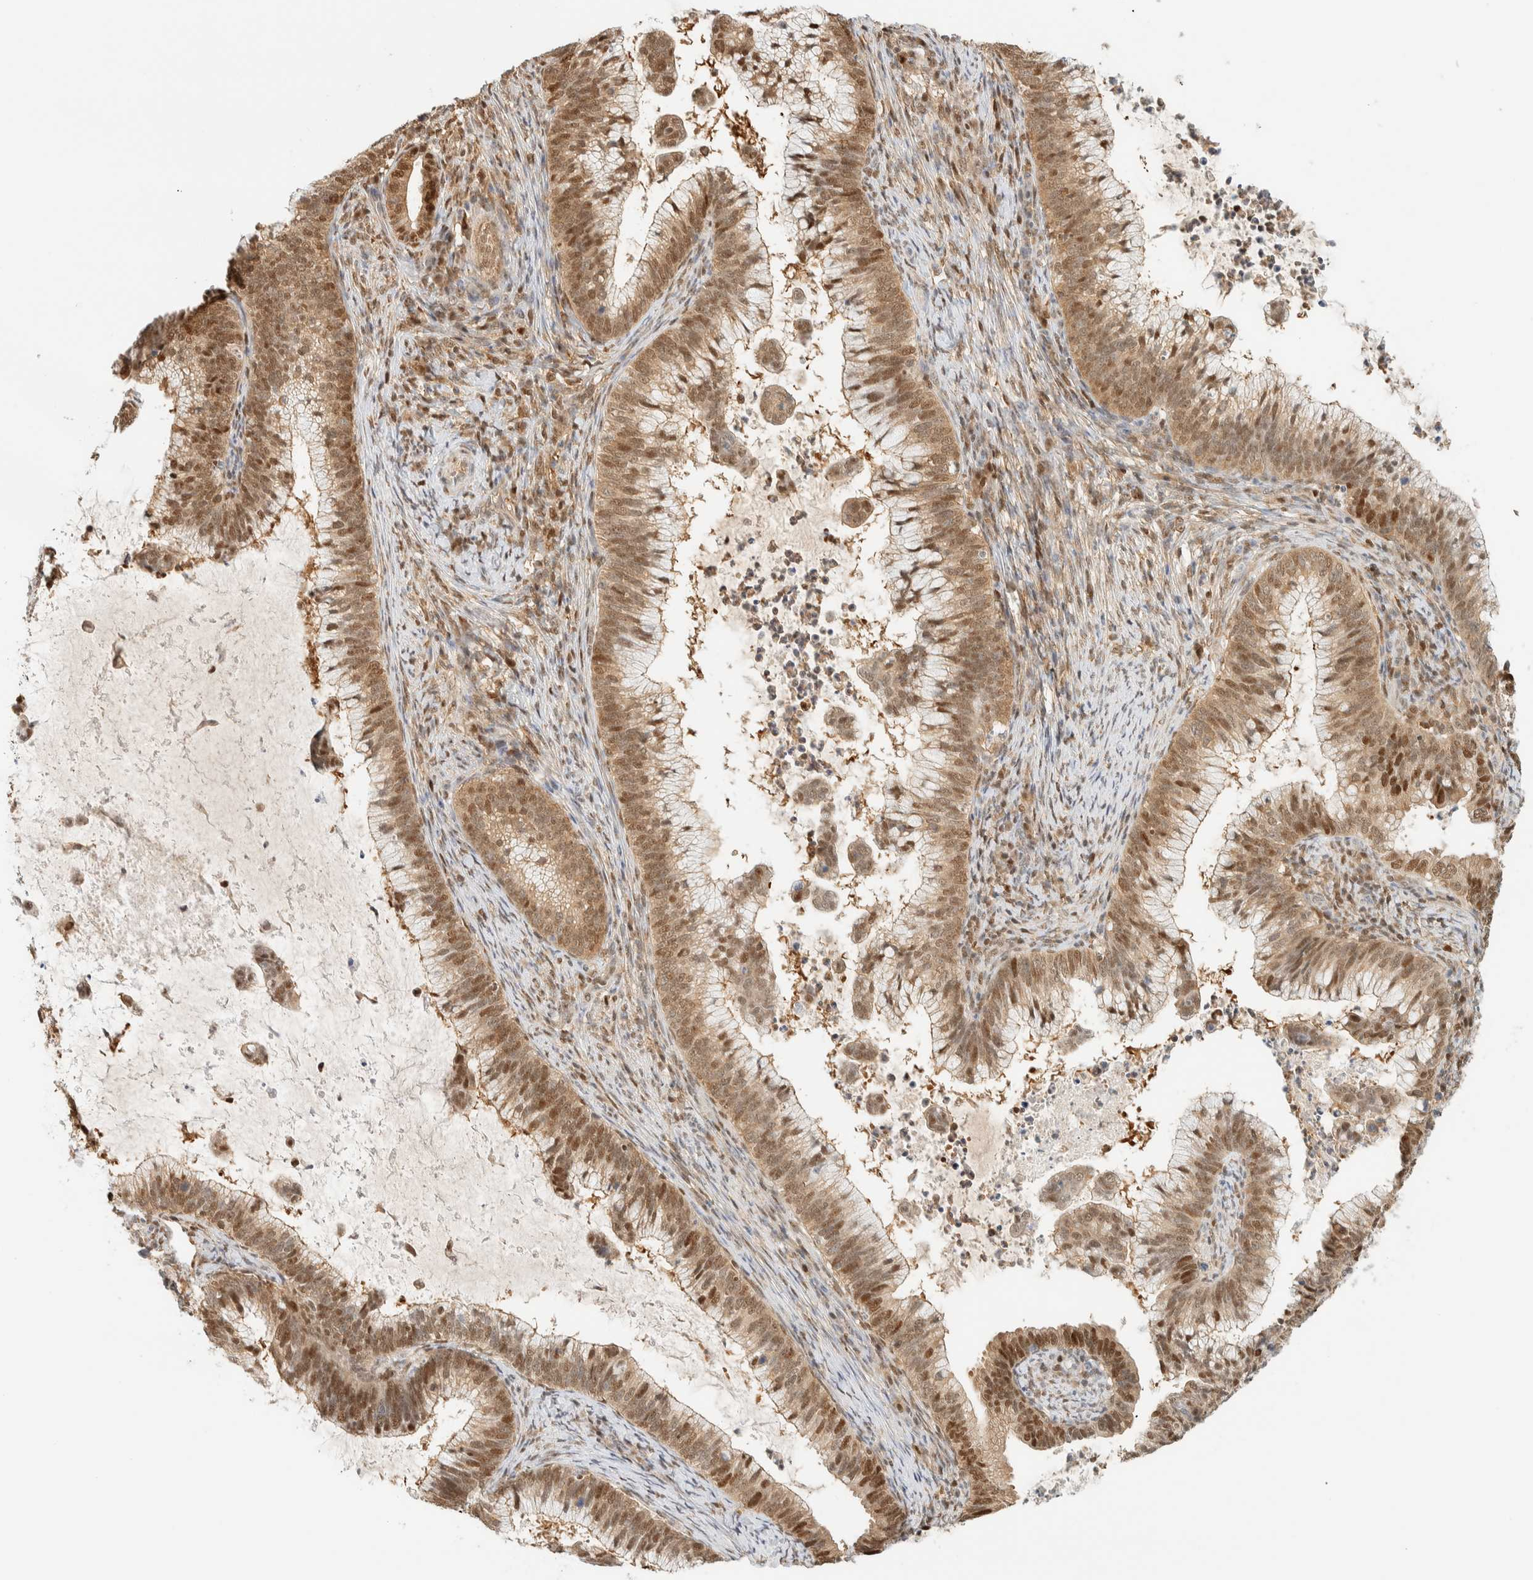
{"staining": {"intensity": "moderate", "quantity": ">75%", "location": "cytoplasmic/membranous,nuclear"}, "tissue": "cervical cancer", "cell_type": "Tumor cells", "image_type": "cancer", "snomed": [{"axis": "morphology", "description": "Adenocarcinoma, NOS"}, {"axis": "topography", "description": "Cervix"}], "caption": "Approximately >75% of tumor cells in human cervical cancer (adenocarcinoma) display moderate cytoplasmic/membranous and nuclear protein expression as visualized by brown immunohistochemical staining.", "gene": "ZBTB37", "patient": {"sex": "female", "age": 36}}